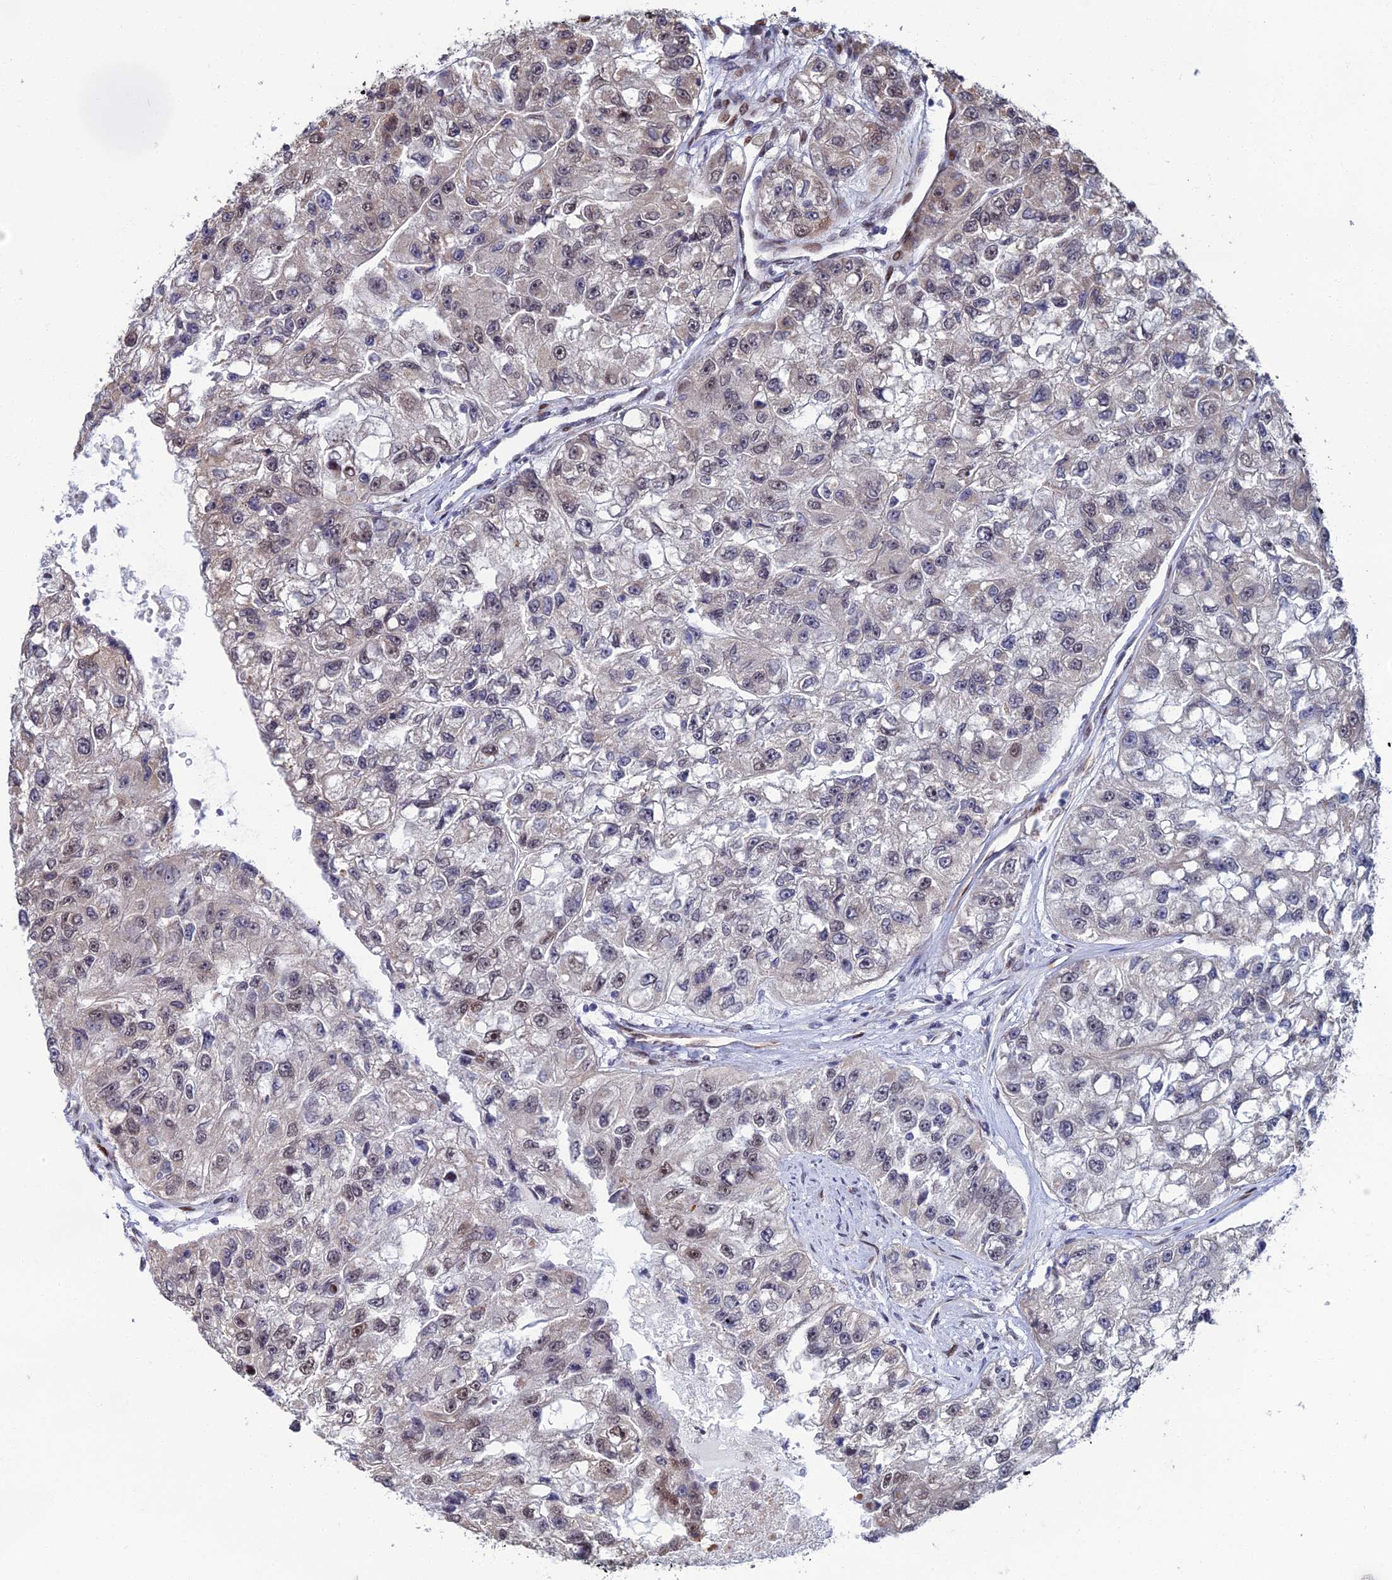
{"staining": {"intensity": "weak", "quantity": "25%-75%", "location": "cytoplasmic/membranous,nuclear"}, "tissue": "renal cancer", "cell_type": "Tumor cells", "image_type": "cancer", "snomed": [{"axis": "morphology", "description": "Adenocarcinoma, NOS"}, {"axis": "topography", "description": "Kidney"}], "caption": "Tumor cells reveal weak cytoplasmic/membranous and nuclear expression in approximately 25%-75% of cells in renal adenocarcinoma.", "gene": "ZNF668", "patient": {"sex": "male", "age": 63}}